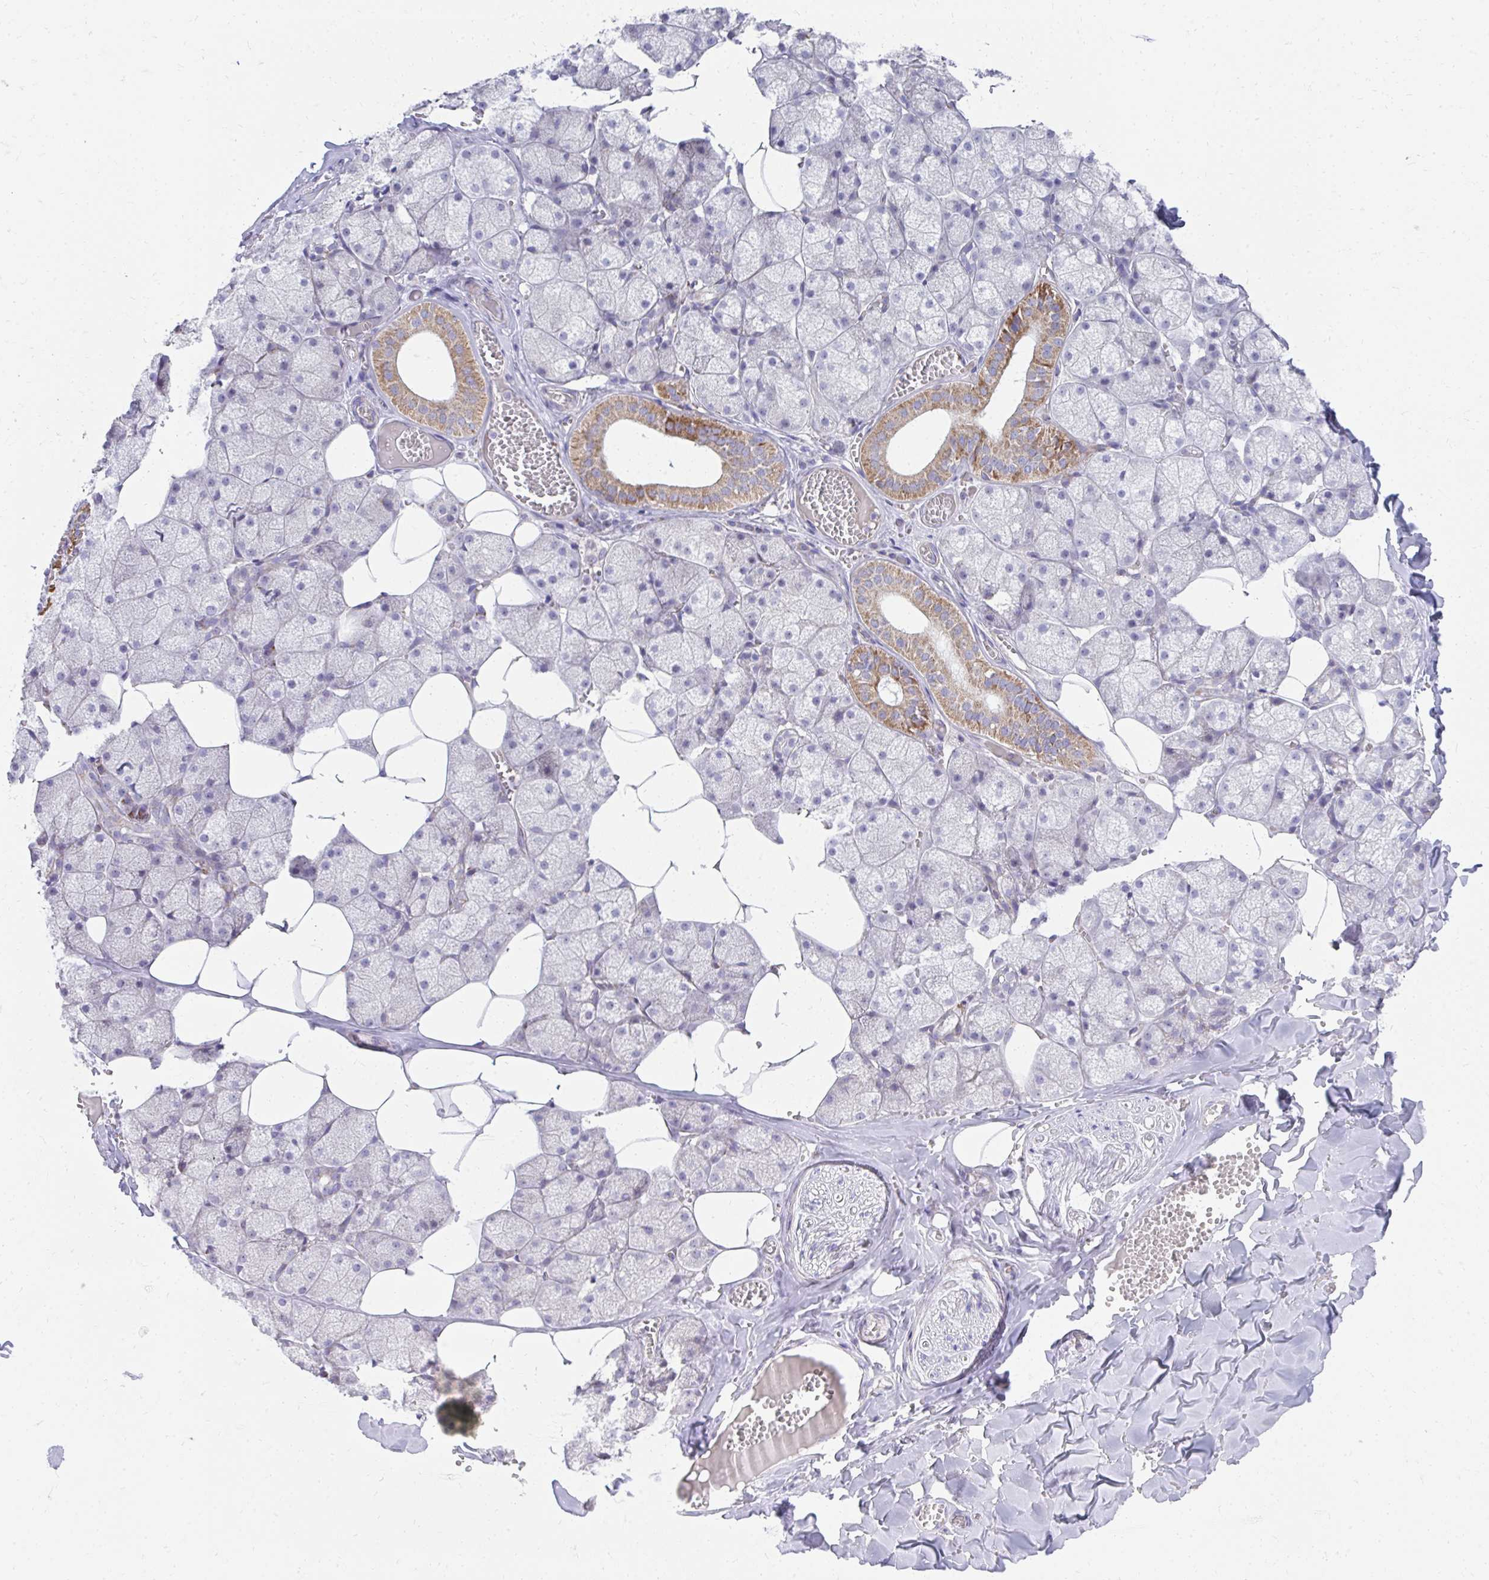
{"staining": {"intensity": "strong", "quantity": "<25%", "location": "cytoplasmic/membranous"}, "tissue": "salivary gland", "cell_type": "Glandular cells", "image_type": "normal", "snomed": [{"axis": "morphology", "description": "Normal tissue, NOS"}, {"axis": "topography", "description": "Salivary gland"}, {"axis": "topography", "description": "Peripheral nerve tissue"}], "caption": "A high-resolution photomicrograph shows IHC staining of unremarkable salivary gland, which displays strong cytoplasmic/membranous staining in about <25% of glandular cells.", "gene": "PRRG3", "patient": {"sex": "male", "age": 38}}